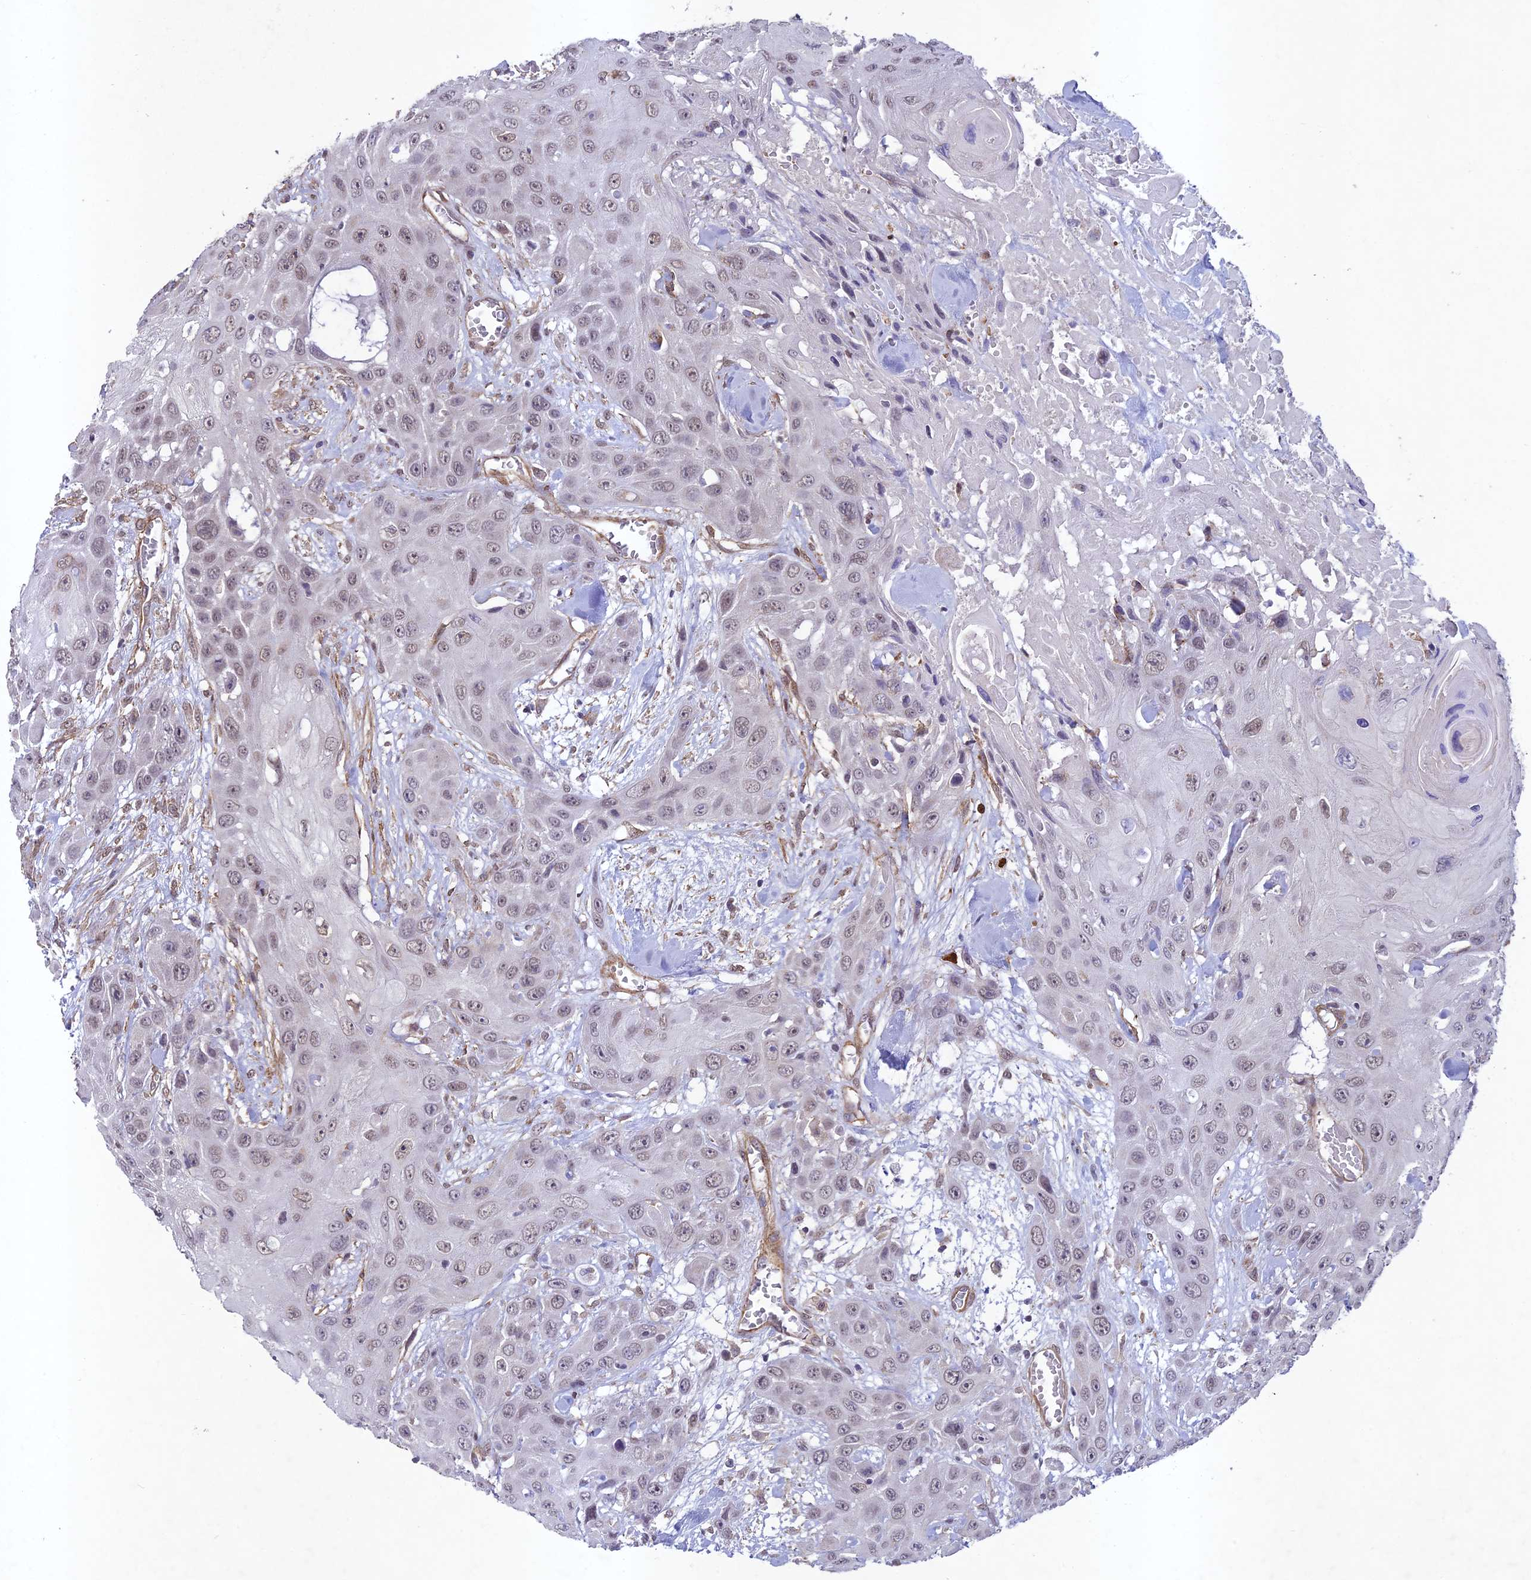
{"staining": {"intensity": "weak", "quantity": "25%-75%", "location": "nuclear"}, "tissue": "head and neck cancer", "cell_type": "Tumor cells", "image_type": "cancer", "snomed": [{"axis": "morphology", "description": "Squamous cell carcinoma, NOS"}, {"axis": "topography", "description": "Head-Neck"}], "caption": "Tumor cells show low levels of weak nuclear positivity in approximately 25%-75% of cells in head and neck squamous cell carcinoma. The staining was performed using DAB (3,3'-diaminobenzidine) to visualize the protein expression in brown, while the nuclei were stained in blue with hematoxylin (Magnification: 20x).", "gene": "TNS1", "patient": {"sex": "male", "age": 81}}